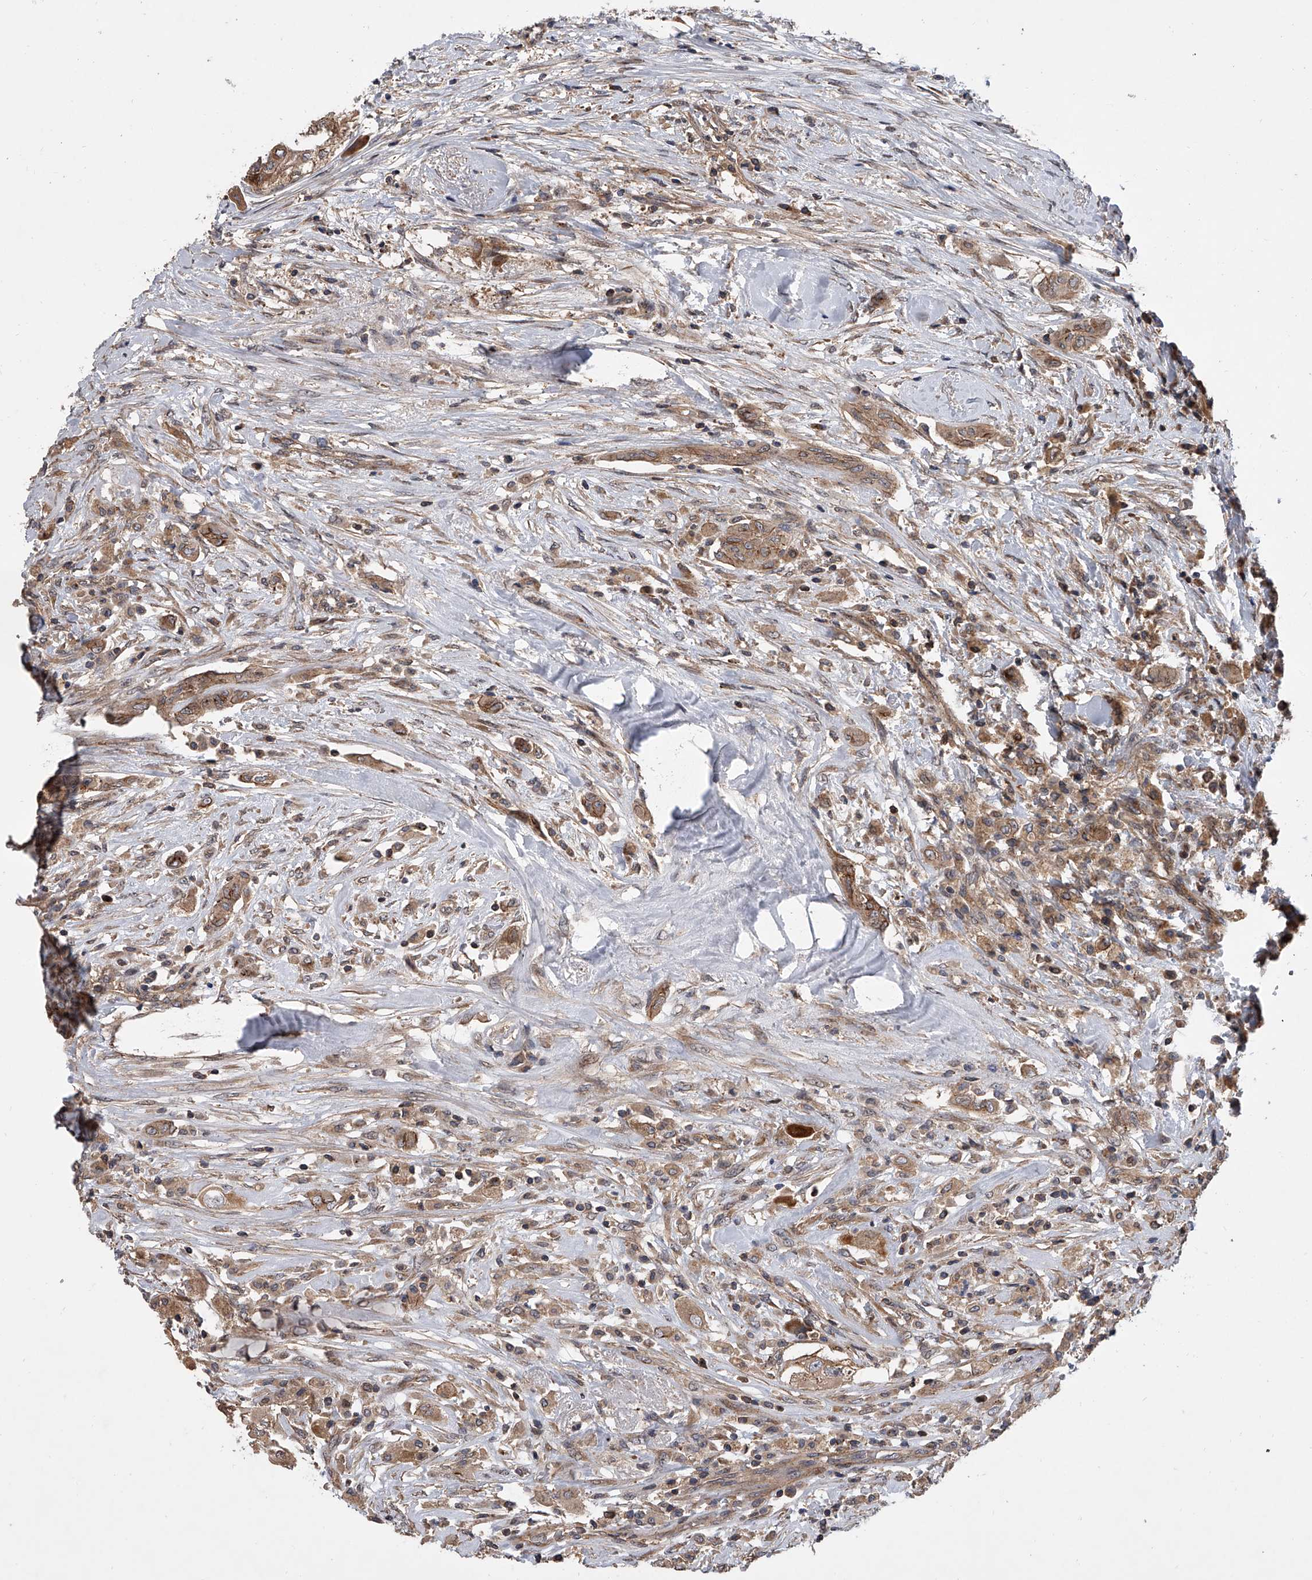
{"staining": {"intensity": "moderate", "quantity": ">75%", "location": "cytoplasmic/membranous"}, "tissue": "thyroid cancer", "cell_type": "Tumor cells", "image_type": "cancer", "snomed": [{"axis": "morphology", "description": "Papillary adenocarcinoma, NOS"}, {"axis": "topography", "description": "Thyroid gland"}], "caption": "Papillary adenocarcinoma (thyroid) stained with a brown dye exhibits moderate cytoplasmic/membranous positive expression in about >75% of tumor cells.", "gene": "USP47", "patient": {"sex": "female", "age": 59}}